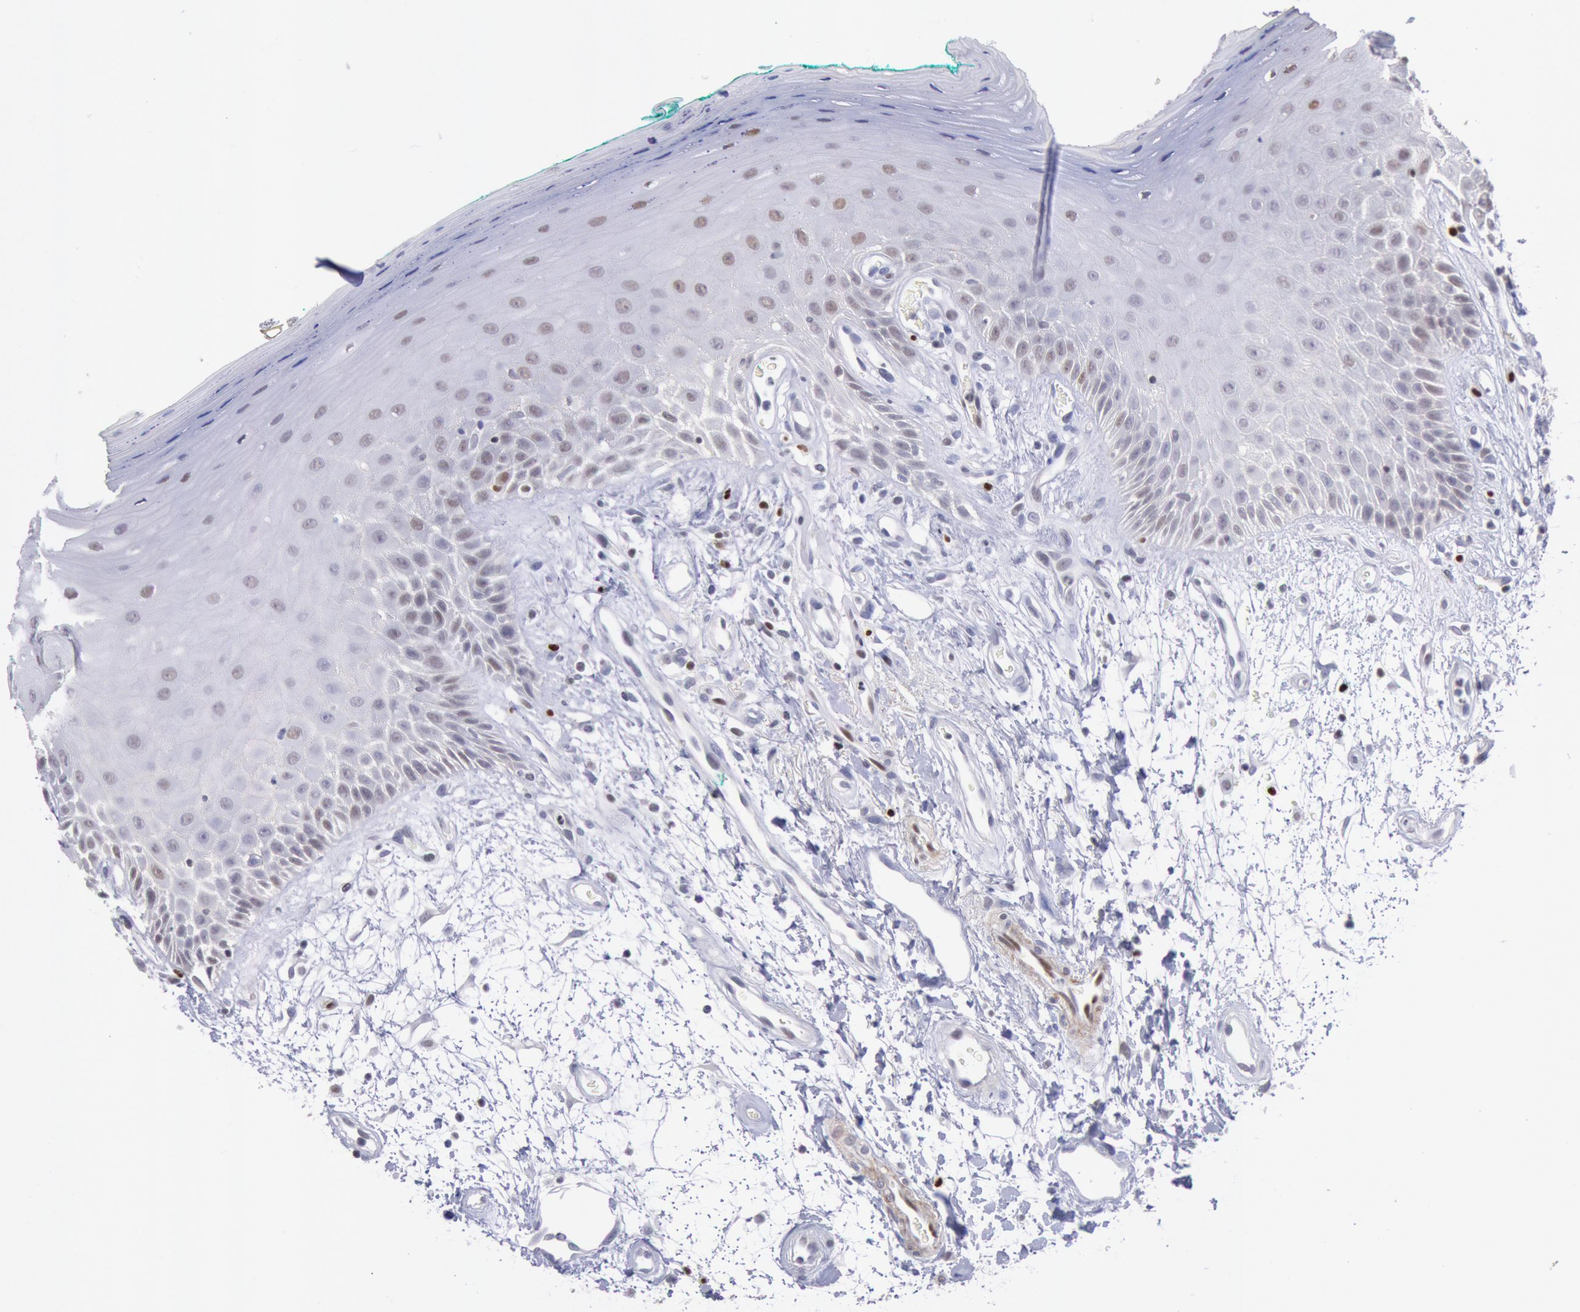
{"staining": {"intensity": "moderate", "quantity": "25%-75%", "location": "nuclear"}, "tissue": "oral mucosa", "cell_type": "Squamous epithelial cells", "image_type": "normal", "snomed": [{"axis": "morphology", "description": "Normal tissue, NOS"}, {"axis": "morphology", "description": "Squamous cell carcinoma, NOS"}, {"axis": "topography", "description": "Skeletal muscle"}, {"axis": "topography", "description": "Oral tissue"}, {"axis": "topography", "description": "Head-Neck"}], "caption": "Oral mucosa stained for a protein exhibits moderate nuclear positivity in squamous epithelial cells.", "gene": "RPS6KA5", "patient": {"sex": "female", "age": 84}}